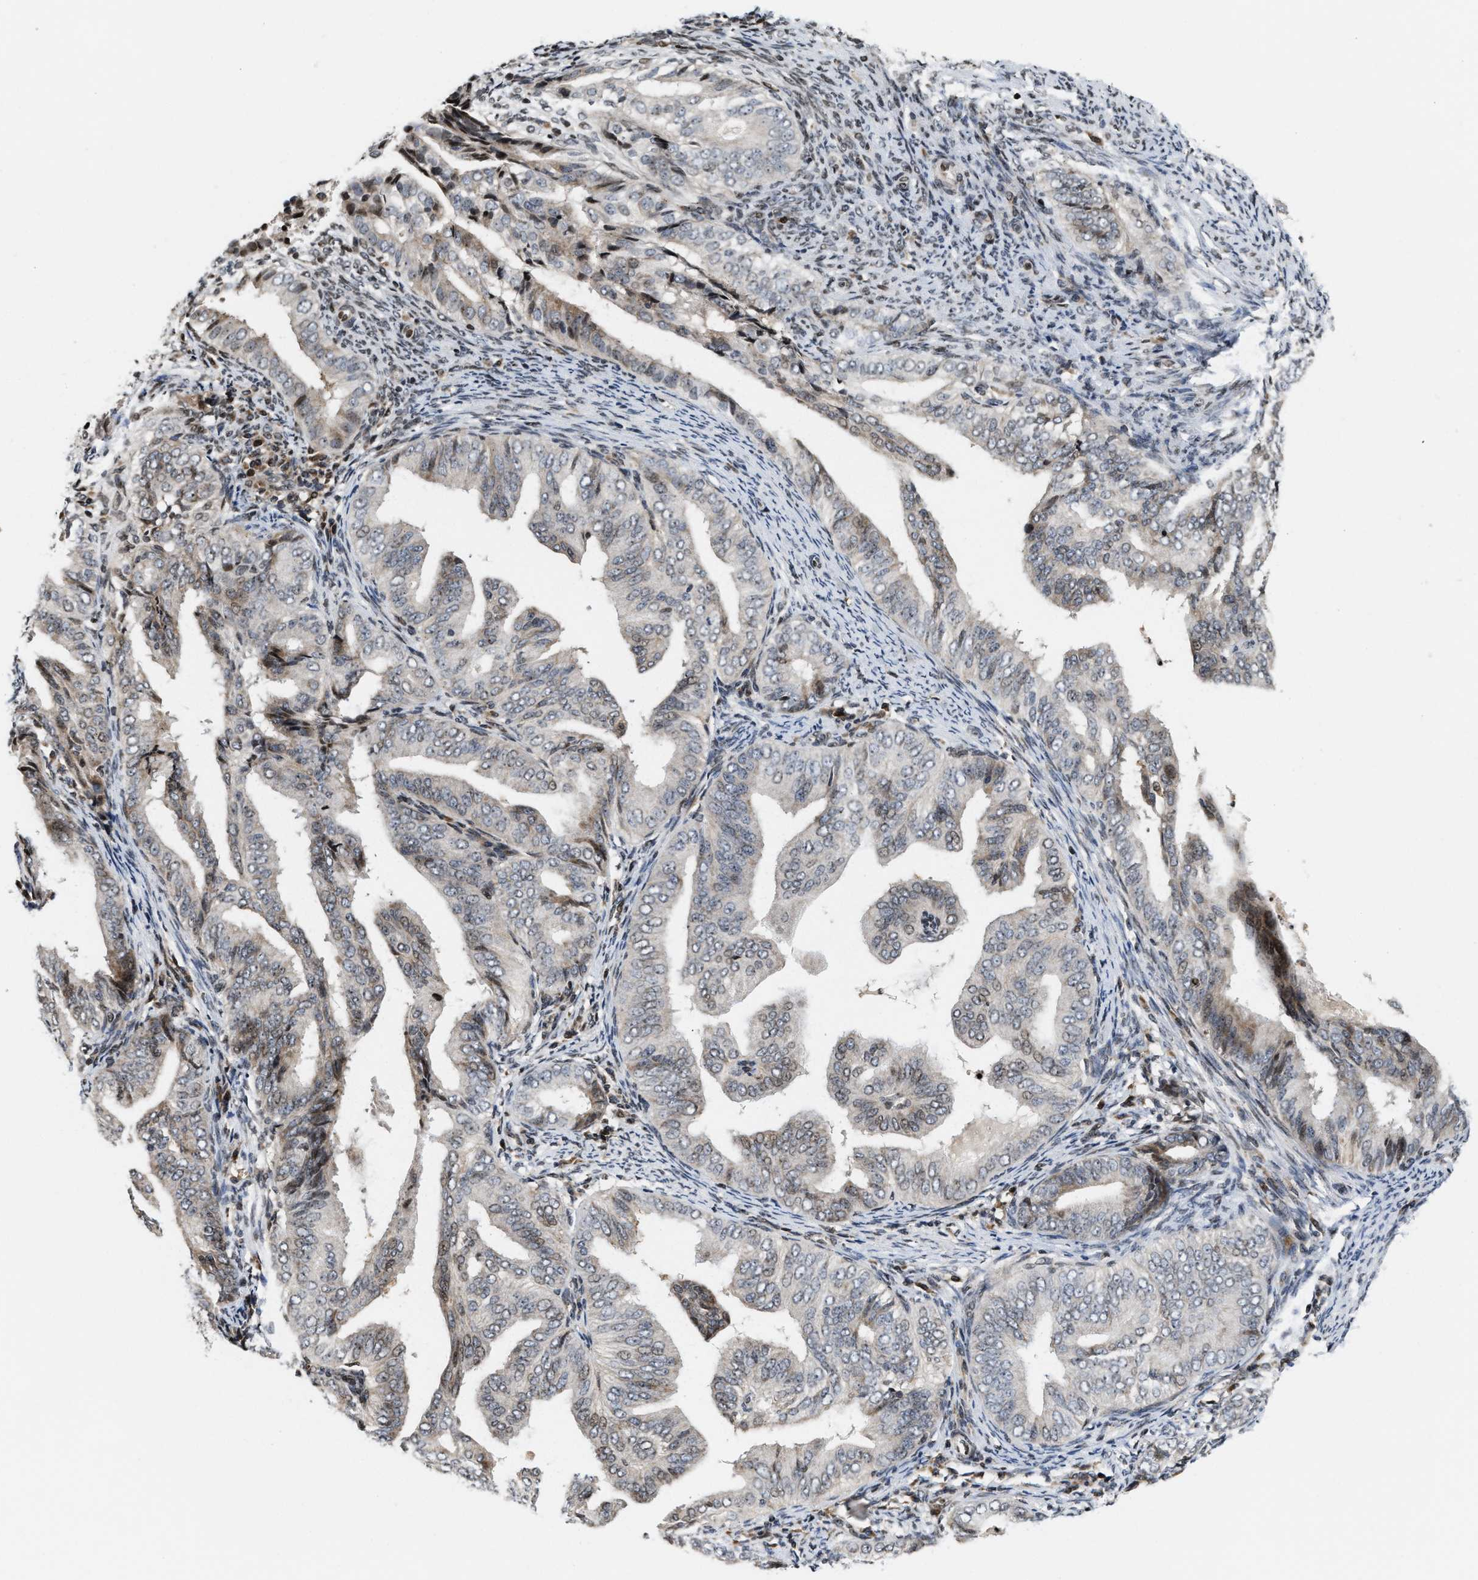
{"staining": {"intensity": "weak", "quantity": "<25%", "location": "cytoplasmic/membranous"}, "tissue": "endometrial cancer", "cell_type": "Tumor cells", "image_type": "cancer", "snomed": [{"axis": "morphology", "description": "Adenocarcinoma, NOS"}, {"axis": "topography", "description": "Endometrium"}], "caption": "DAB (3,3'-diaminobenzidine) immunohistochemical staining of adenocarcinoma (endometrial) reveals no significant expression in tumor cells.", "gene": "PDZD2", "patient": {"sex": "female", "age": 58}}